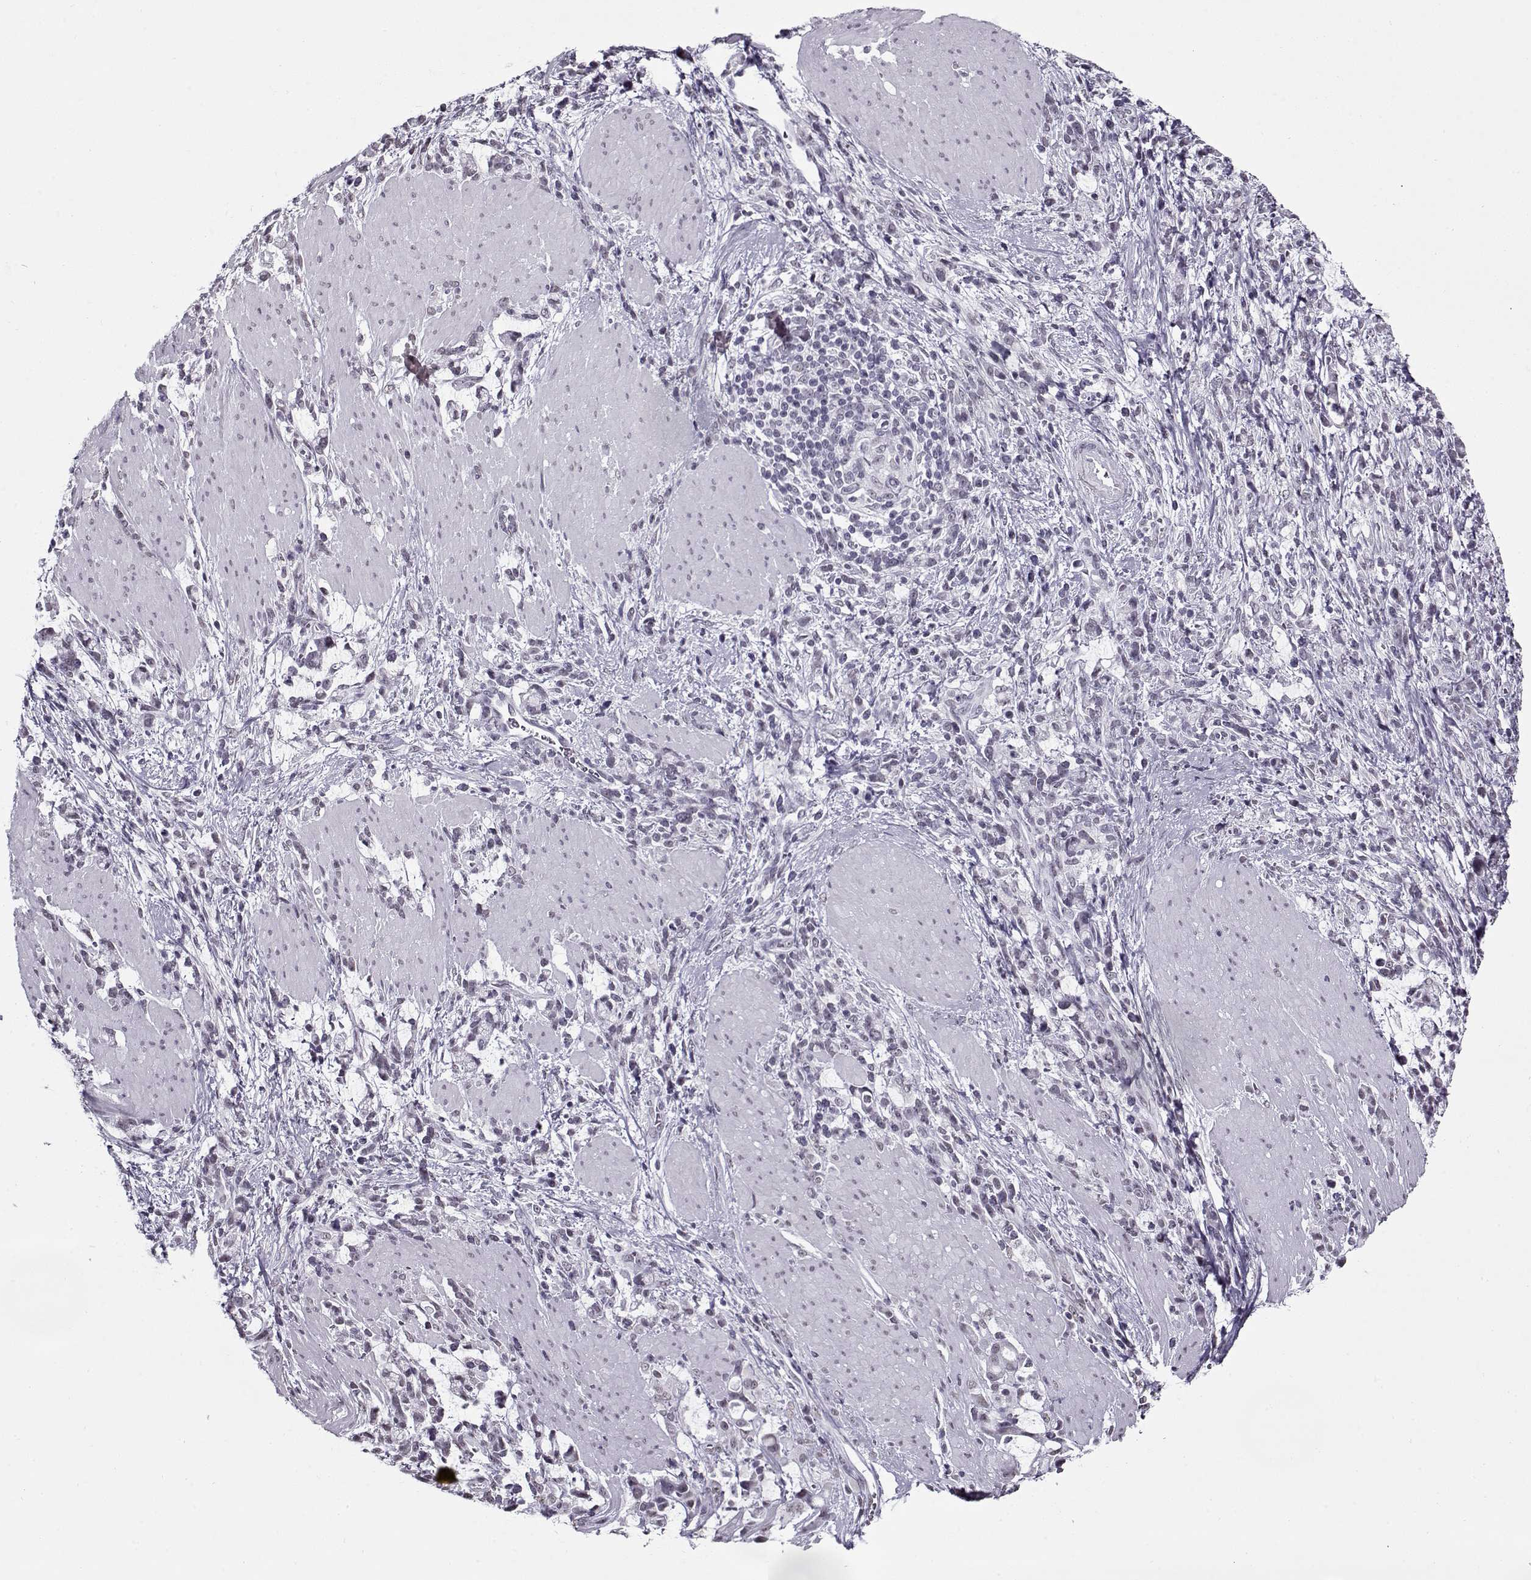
{"staining": {"intensity": "negative", "quantity": "none", "location": "none"}, "tissue": "stomach cancer", "cell_type": "Tumor cells", "image_type": "cancer", "snomed": [{"axis": "morphology", "description": "Adenocarcinoma, NOS"}, {"axis": "topography", "description": "Stomach"}], "caption": "IHC of human stomach cancer (adenocarcinoma) reveals no positivity in tumor cells.", "gene": "PRMT8", "patient": {"sex": "female", "age": 57}}